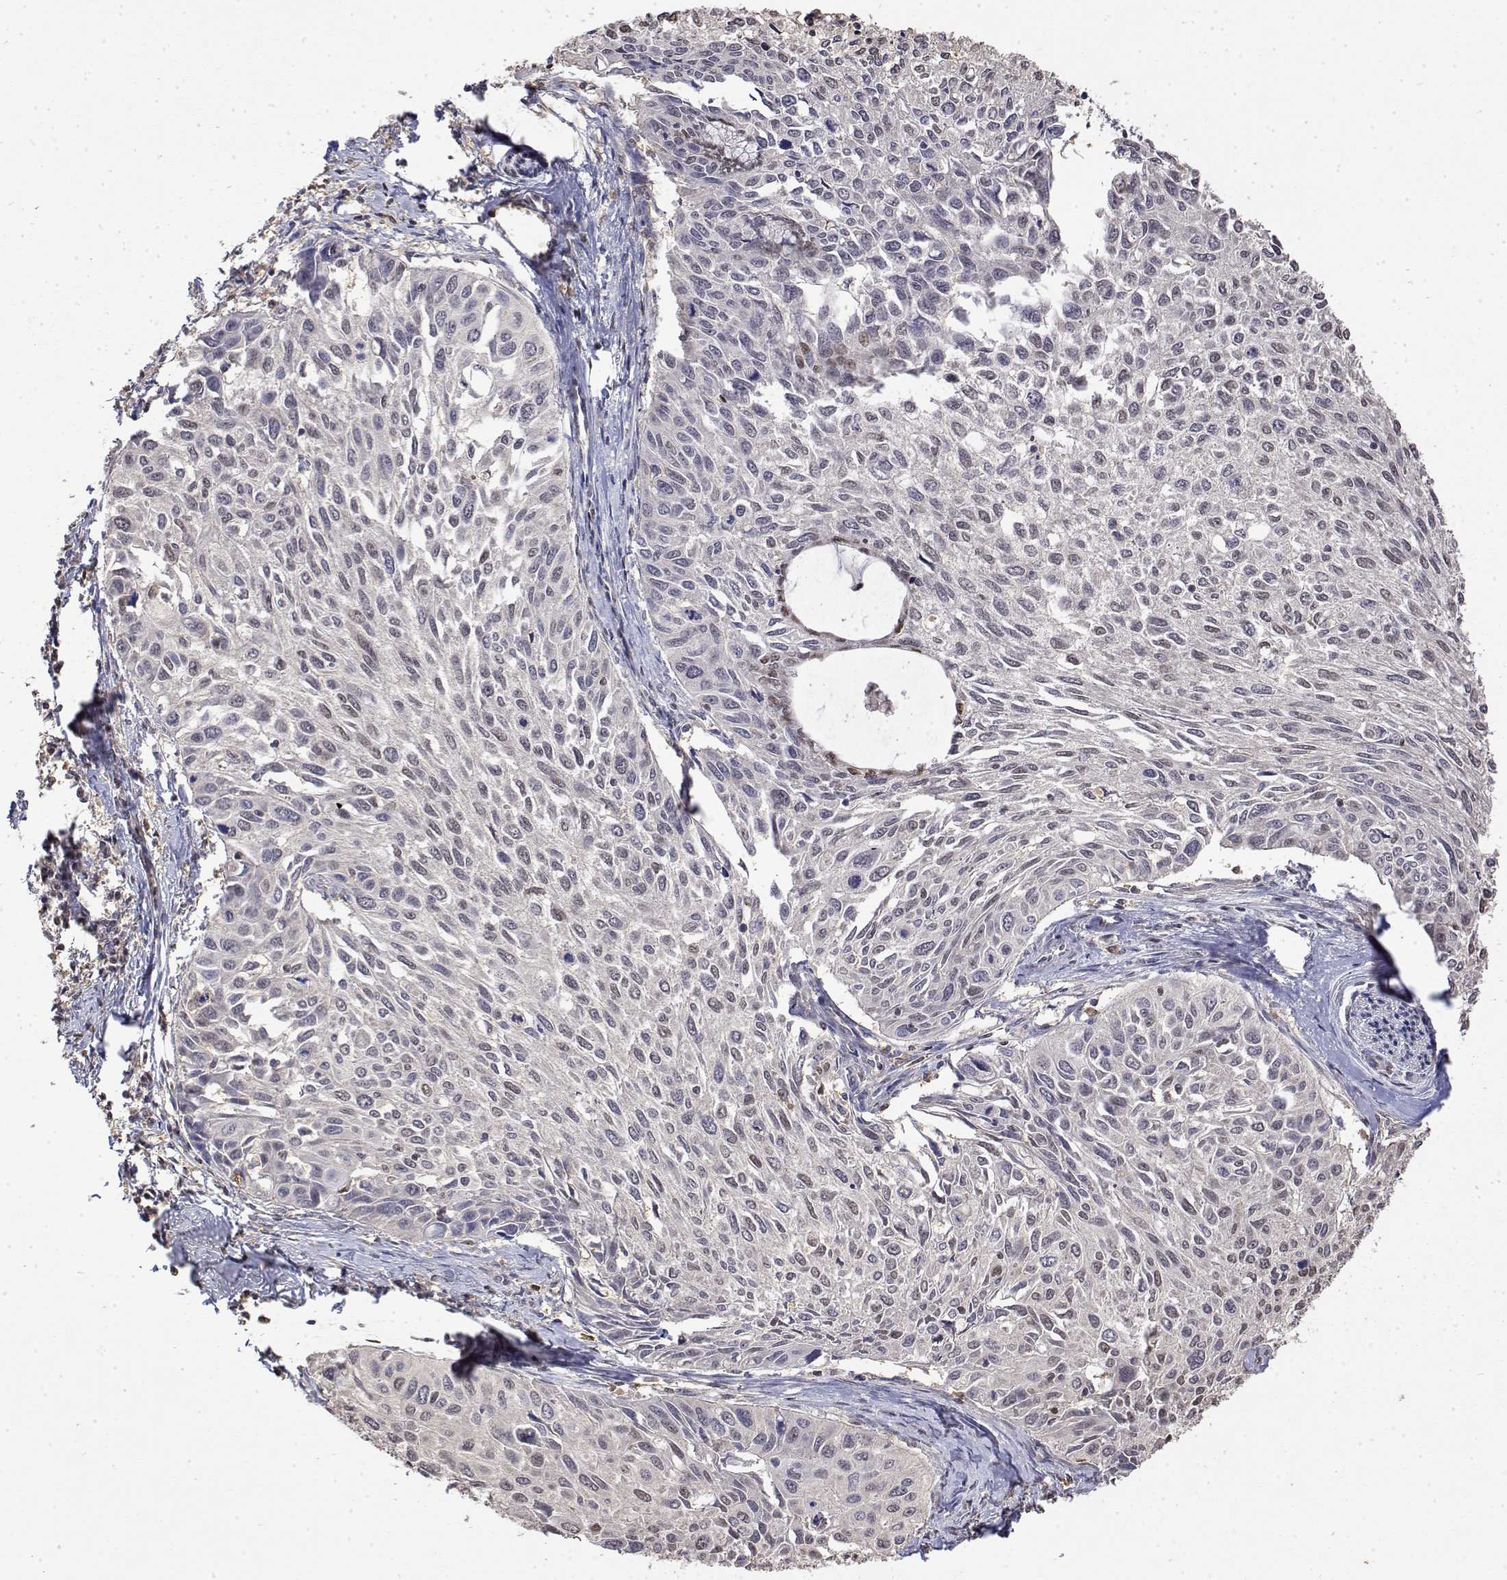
{"staining": {"intensity": "weak", "quantity": "<25%", "location": "nuclear"}, "tissue": "cervical cancer", "cell_type": "Tumor cells", "image_type": "cancer", "snomed": [{"axis": "morphology", "description": "Squamous cell carcinoma, NOS"}, {"axis": "topography", "description": "Cervix"}], "caption": "Histopathology image shows no significant protein expression in tumor cells of squamous cell carcinoma (cervical).", "gene": "TPI1", "patient": {"sex": "female", "age": 50}}